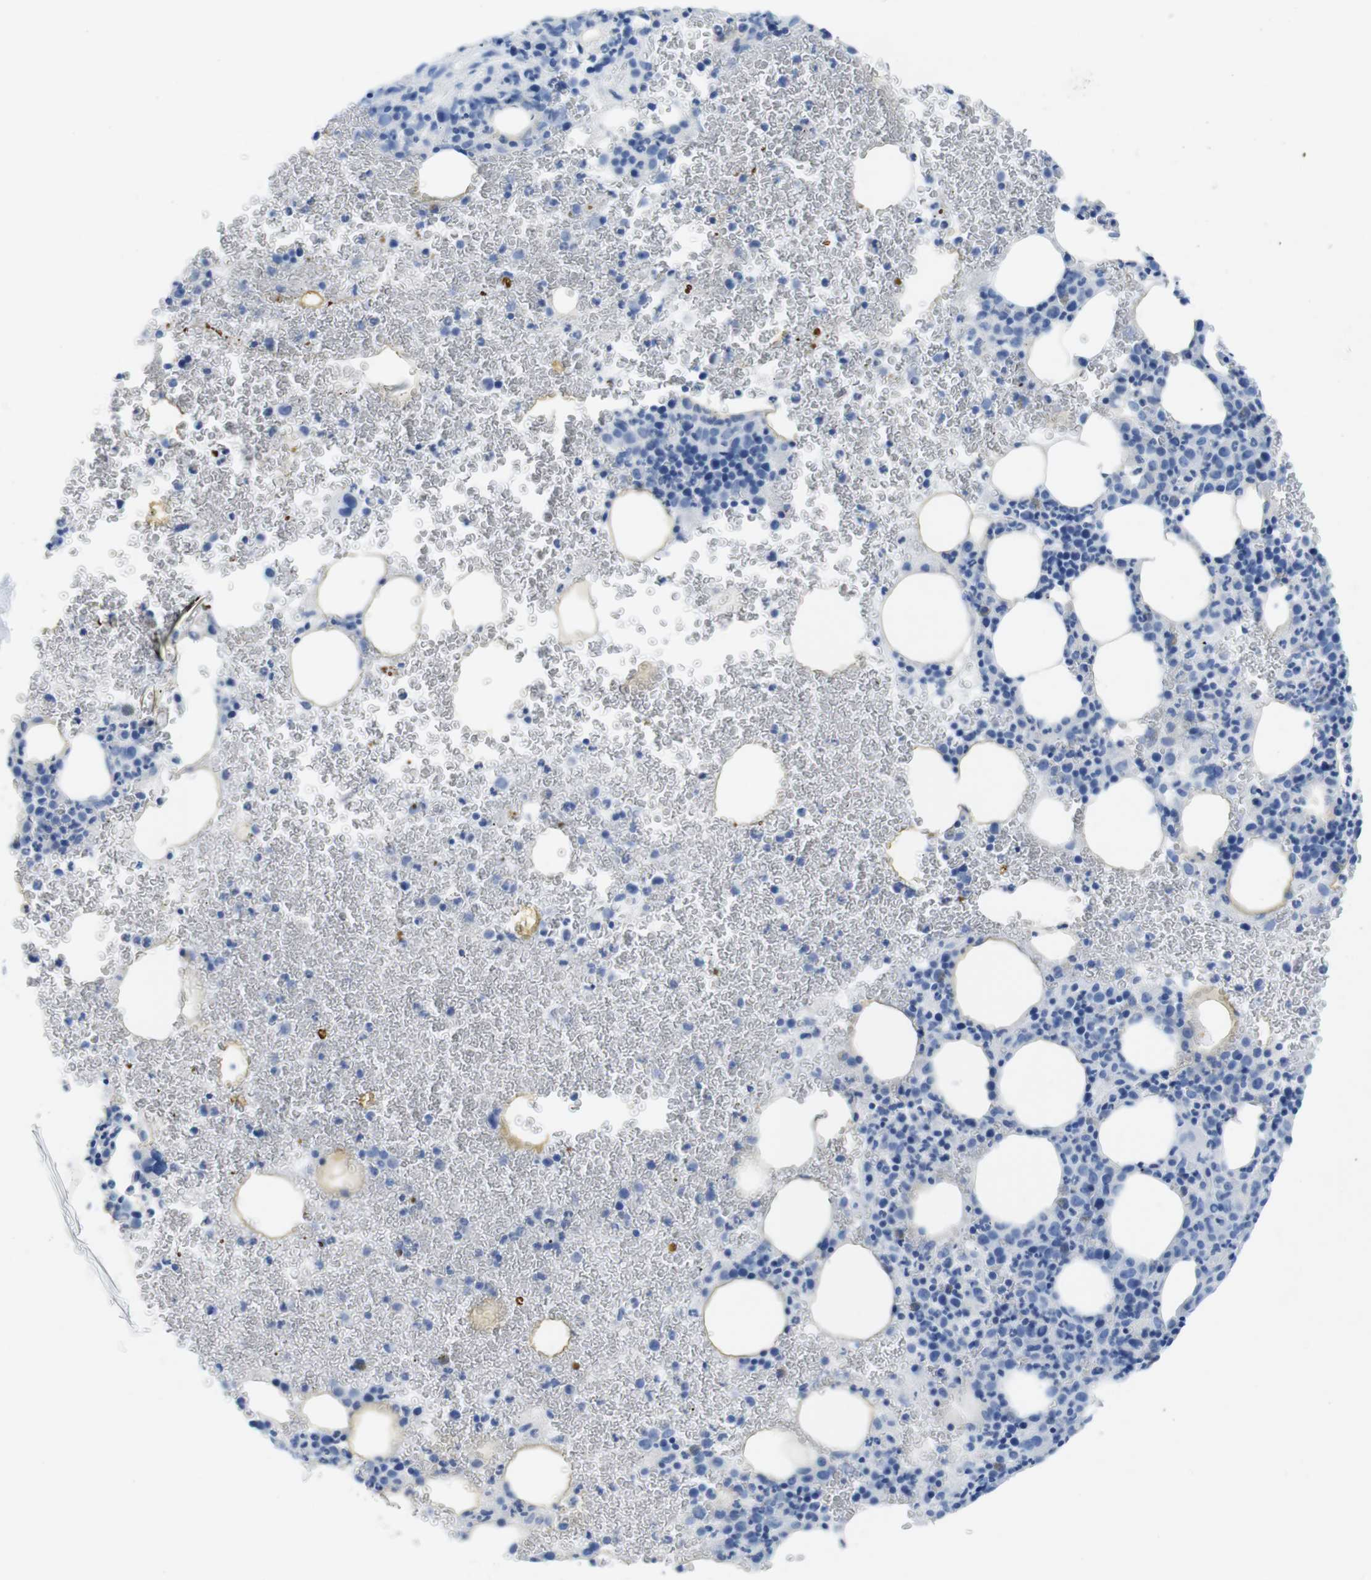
{"staining": {"intensity": "negative", "quantity": "none", "location": "none"}, "tissue": "bone marrow", "cell_type": "Hematopoietic cells", "image_type": "normal", "snomed": [{"axis": "morphology", "description": "Normal tissue, NOS"}, {"axis": "morphology", "description": "Inflammation, NOS"}, {"axis": "topography", "description": "Bone marrow"}], "caption": "Immunohistochemistry (IHC) histopathology image of unremarkable human bone marrow stained for a protein (brown), which exhibits no positivity in hematopoietic cells.", "gene": "MYH7", "patient": {"sex": "female", "age": 54}}